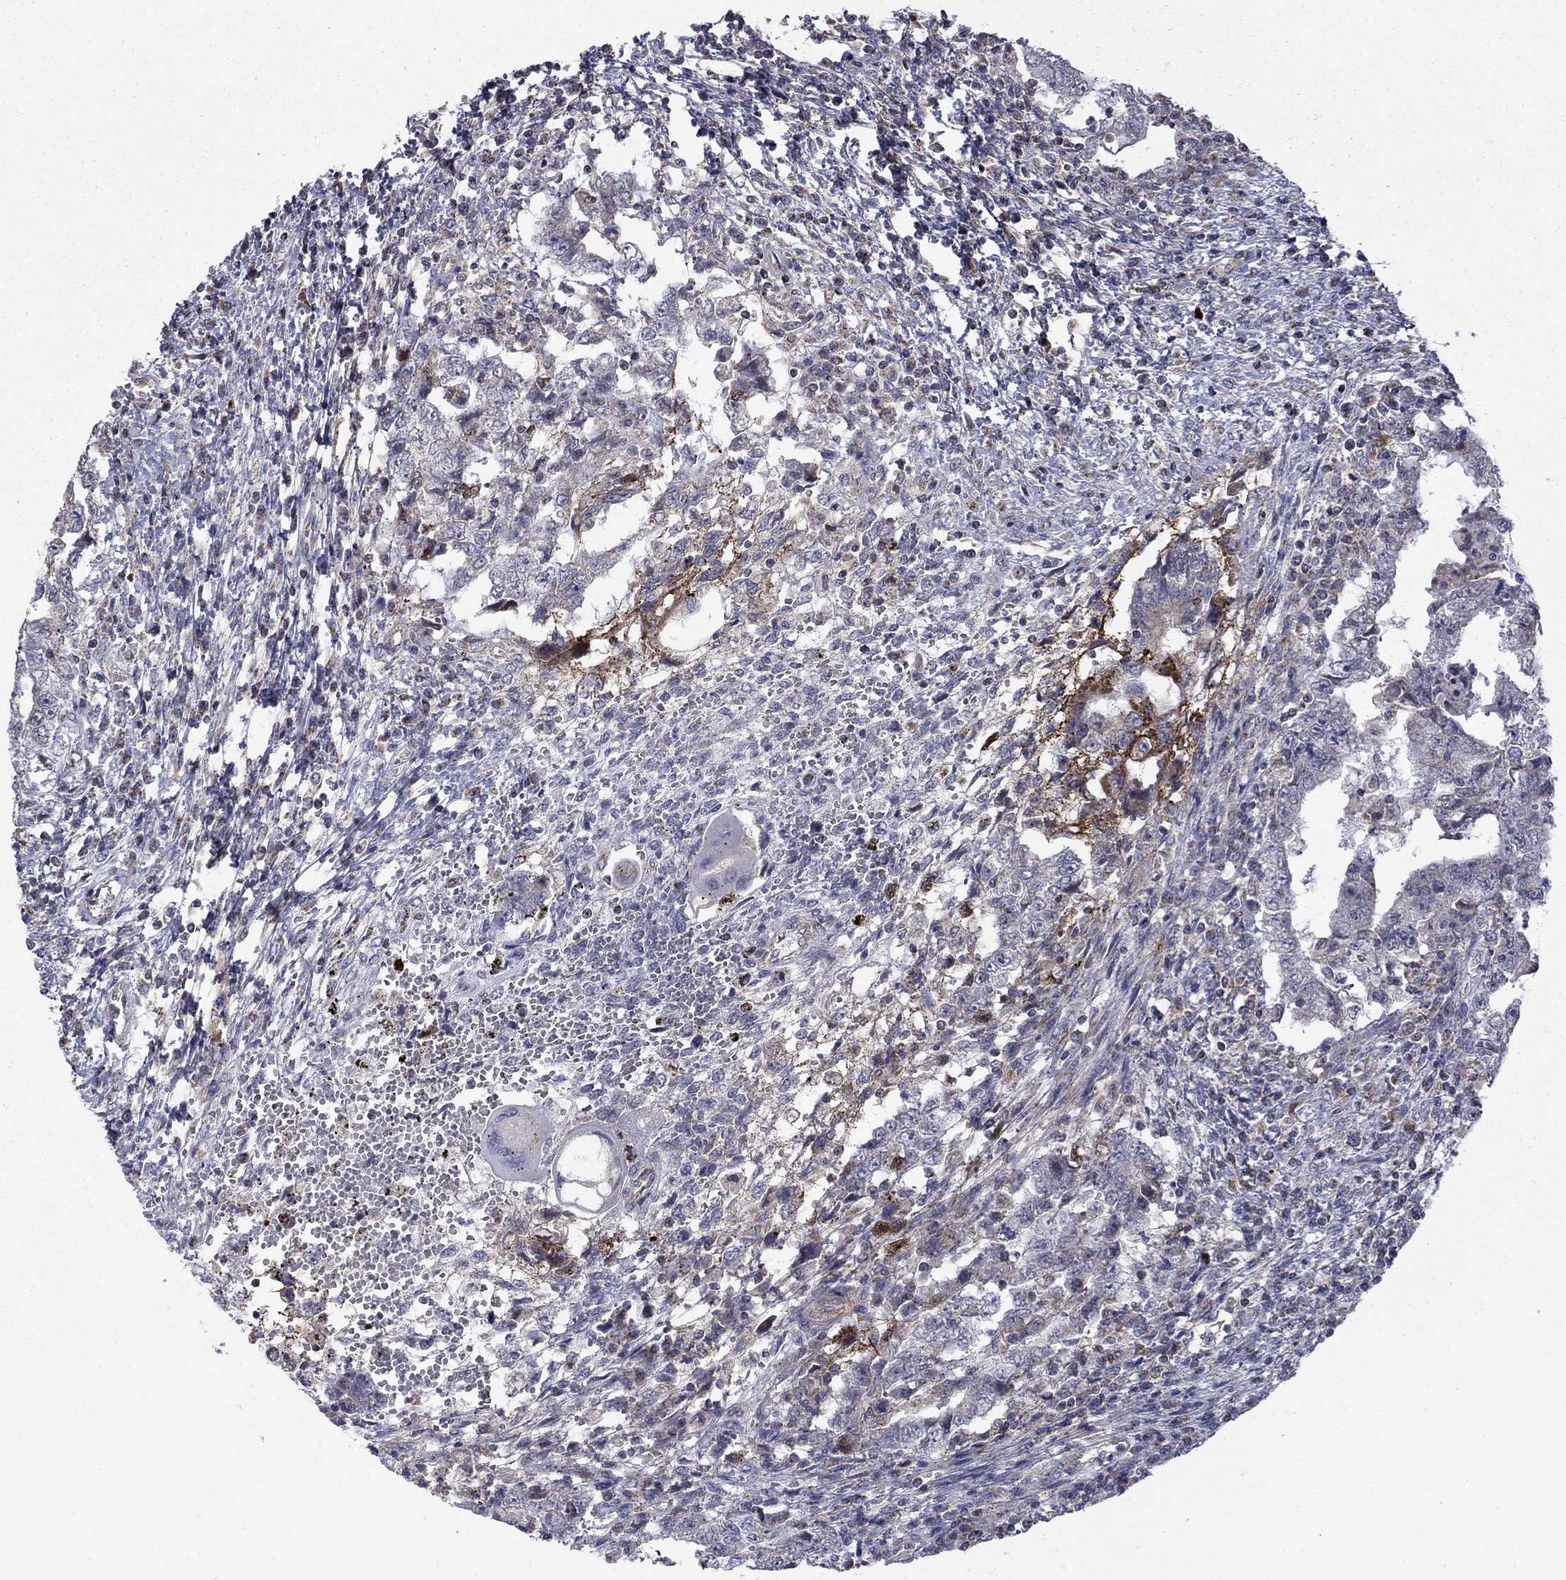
{"staining": {"intensity": "negative", "quantity": "none", "location": "none"}, "tissue": "testis cancer", "cell_type": "Tumor cells", "image_type": "cancer", "snomed": [{"axis": "morphology", "description": "Carcinoma, Embryonal, NOS"}, {"axis": "topography", "description": "Testis"}], "caption": "IHC of human testis embryonal carcinoma exhibits no positivity in tumor cells.", "gene": "DOP1B", "patient": {"sex": "male", "age": 26}}